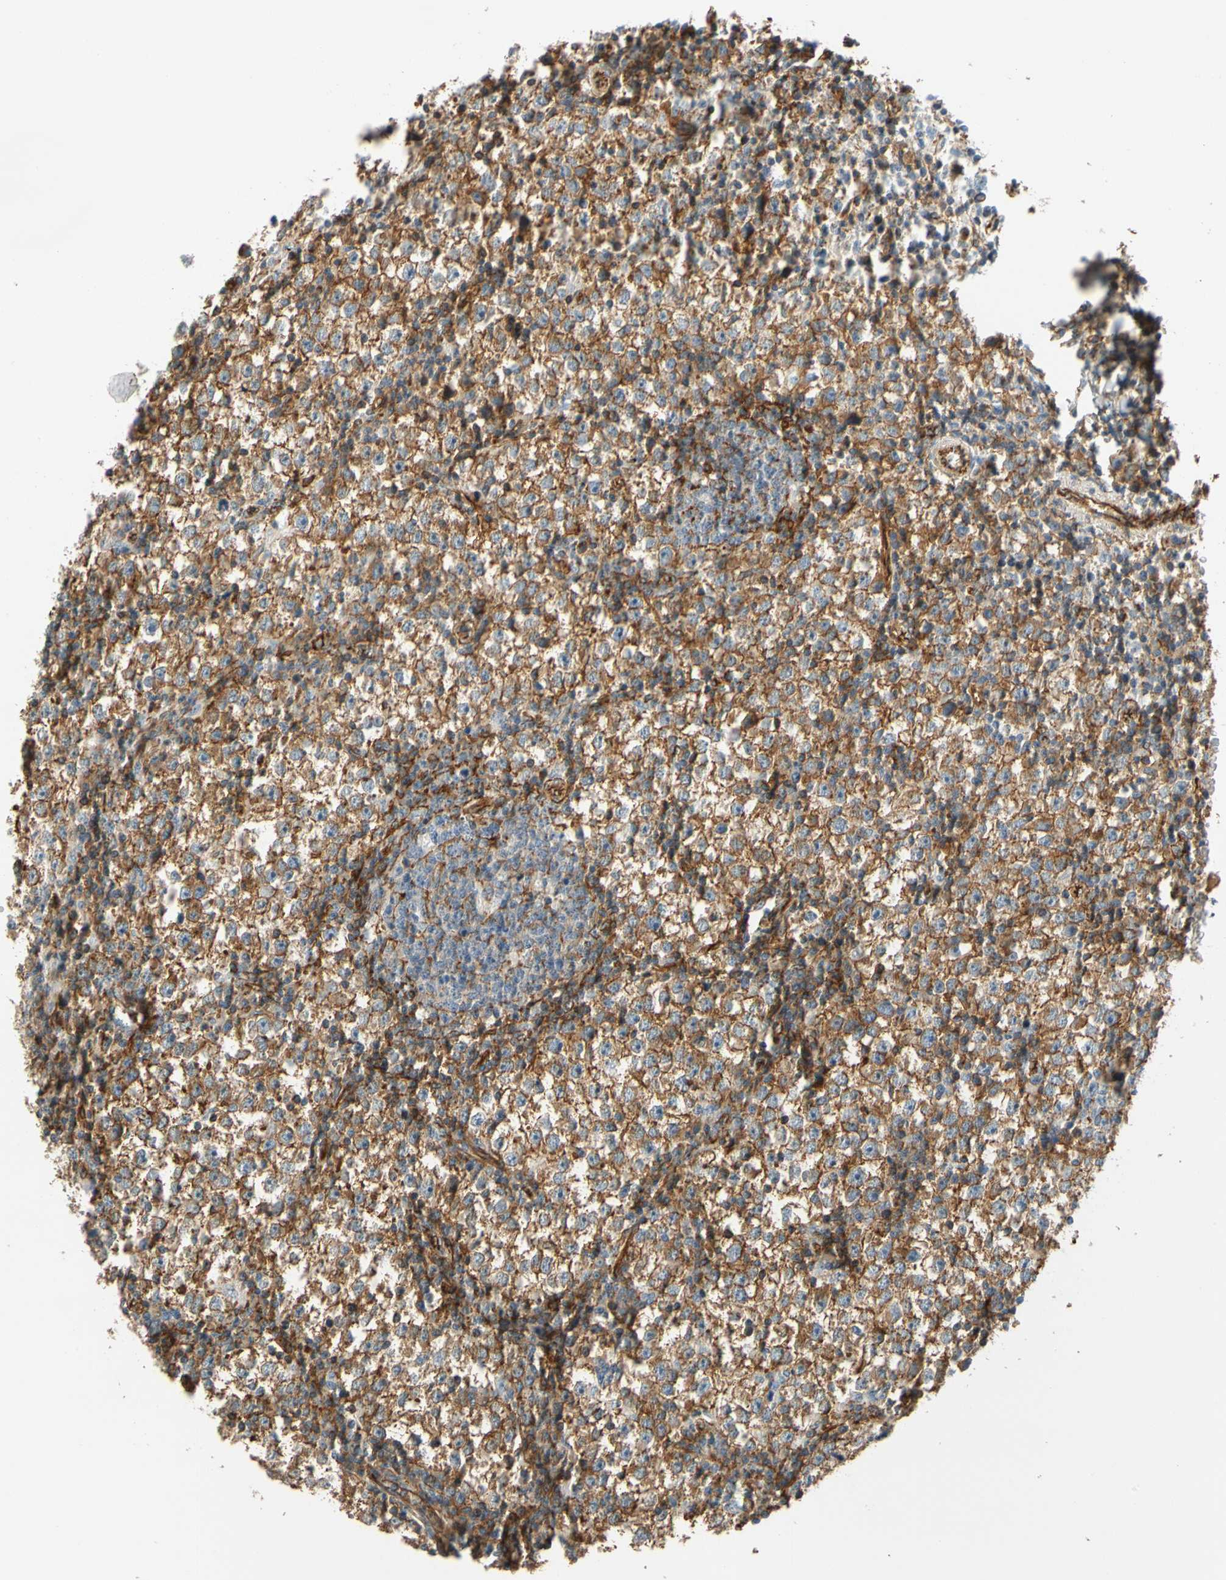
{"staining": {"intensity": "strong", "quantity": ">75%", "location": "cytoplasmic/membranous"}, "tissue": "testis cancer", "cell_type": "Tumor cells", "image_type": "cancer", "snomed": [{"axis": "morphology", "description": "Seminoma, NOS"}, {"axis": "topography", "description": "Testis"}], "caption": "Testis cancer stained with a brown dye displays strong cytoplasmic/membranous positive expression in approximately >75% of tumor cells.", "gene": "SPTAN1", "patient": {"sex": "male", "age": 65}}